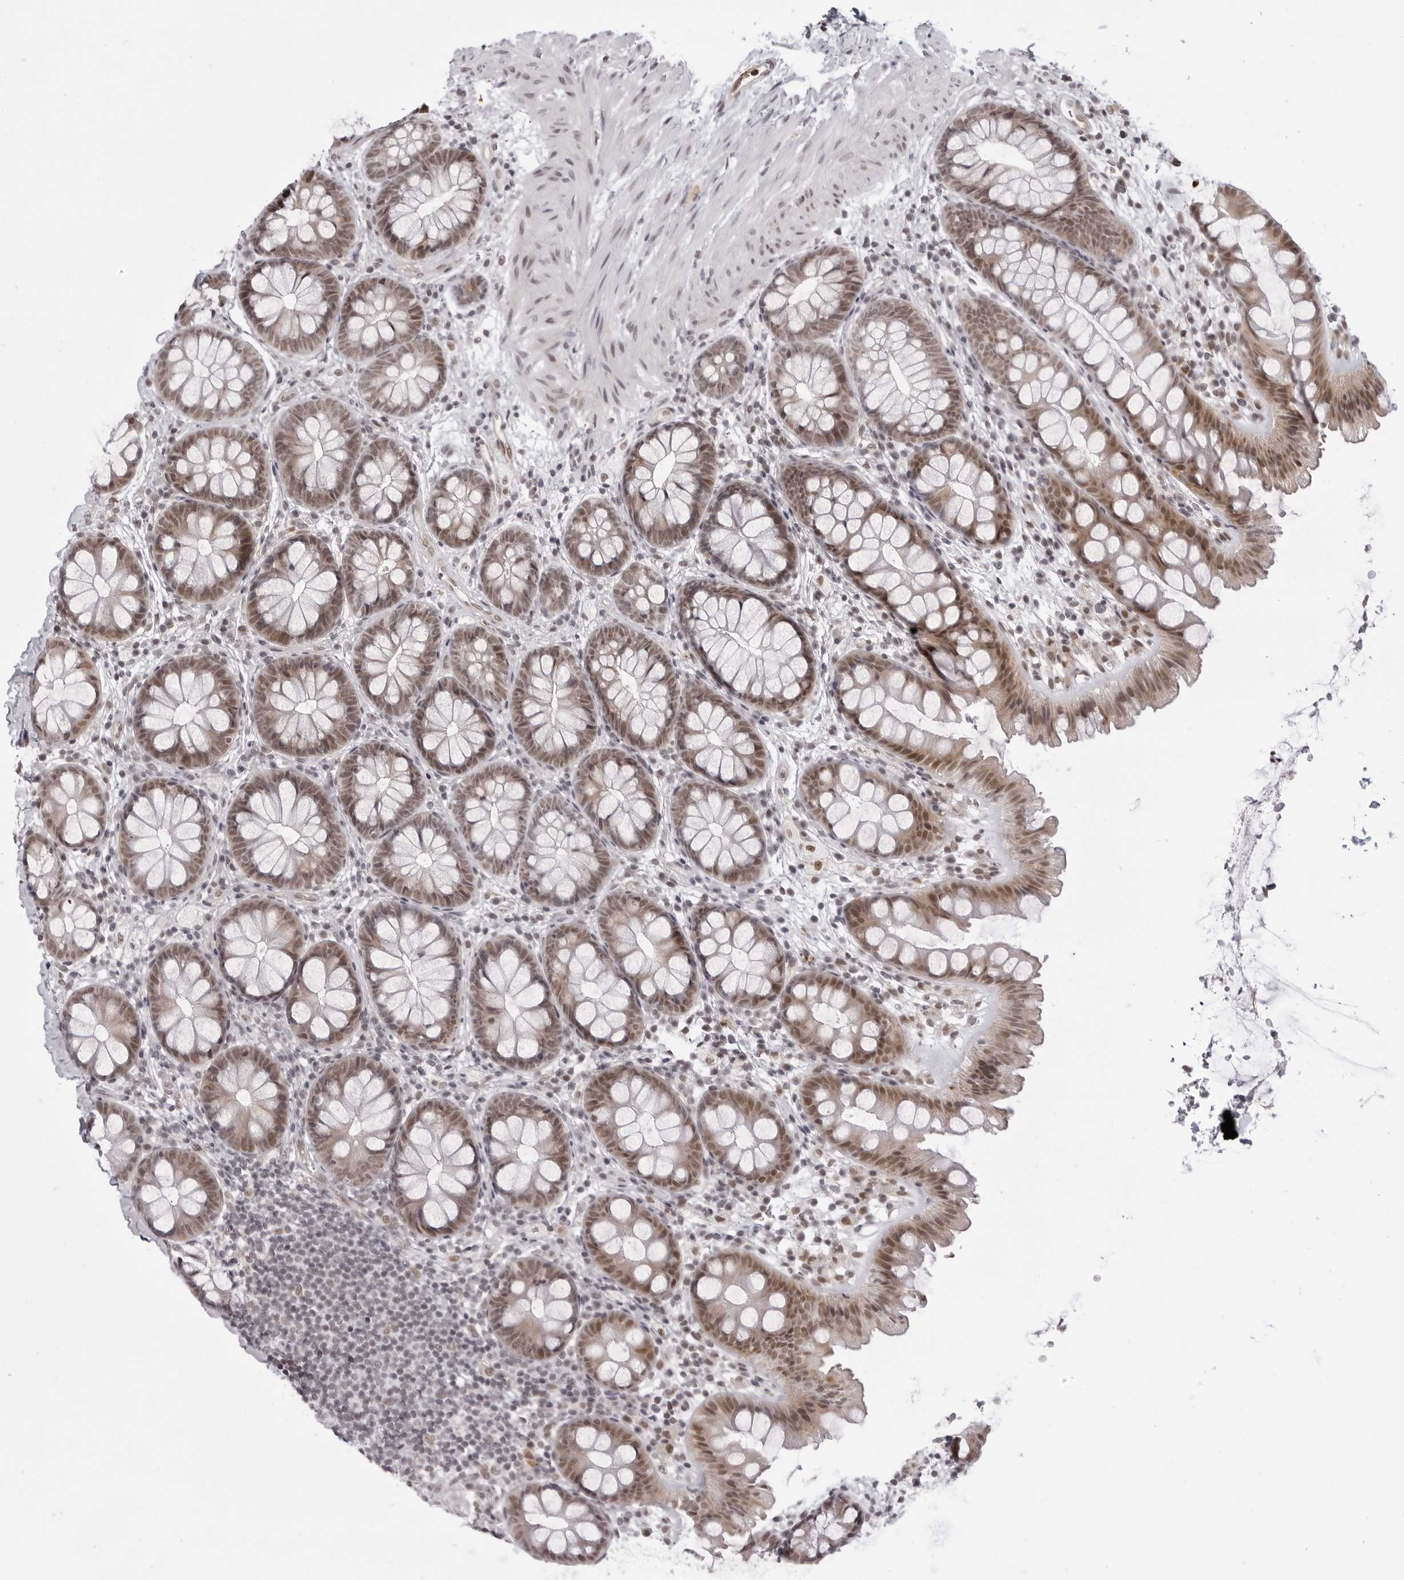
{"staining": {"intensity": "weak", "quantity": ">75%", "location": "cytoplasmic/membranous,nuclear"}, "tissue": "colon", "cell_type": "Endothelial cells", "image_type": "normal", "snomed": [{"axis": "morphology", "description": "Normal tissue, NOS"}, {"axis": "topography", "description": "Colon"}], "caption": "Immunohistochemical staining of normal human colon shows >75% levels of weak cytoplasmic/membranous,nuclear protein staining in approximately >75% of endothelial cells.", "gene": "PHF3", "patient": {"sex": "female", "age": 62}}